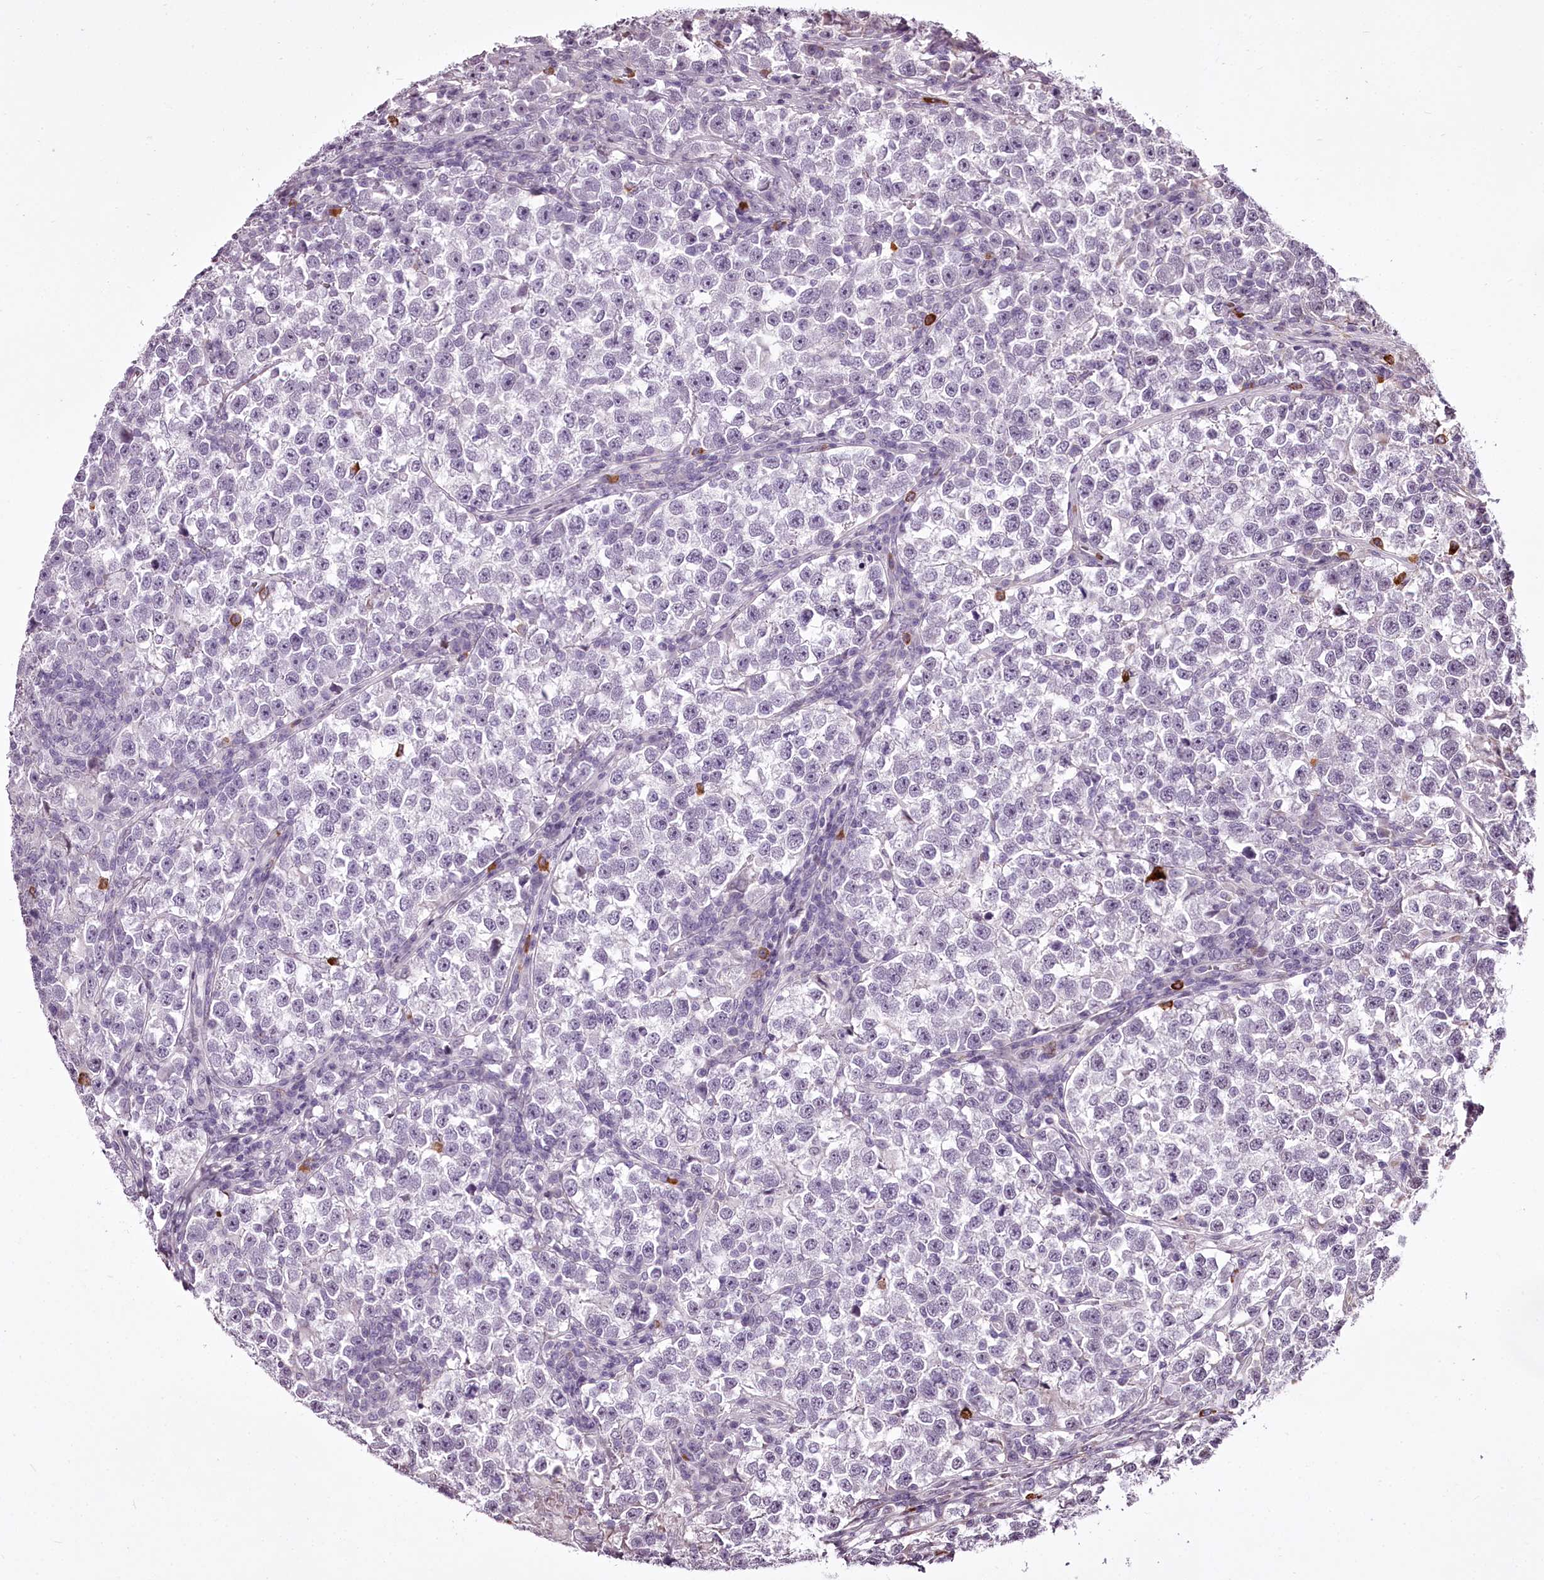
{"staining": {"intensity": "negative", "quantity": "none", "location": "none"}, "tissue": "testis cancer", "cell_type": "Tumor cells", "image_type": "cancer", "snomed": [{"axis": "morphology", "description": "Normal tissue, NOS"}, {"axis": "morphology", "description": "Seminoma, NOS"}, {"axis": "topography", "description": "Testis"}], "caption": "Immunohistochemical staining of testis cancer reveals no significant expression in tumor cells.", "gene": "C1orf56", "patient": {"sex": "male", "age": 43}}